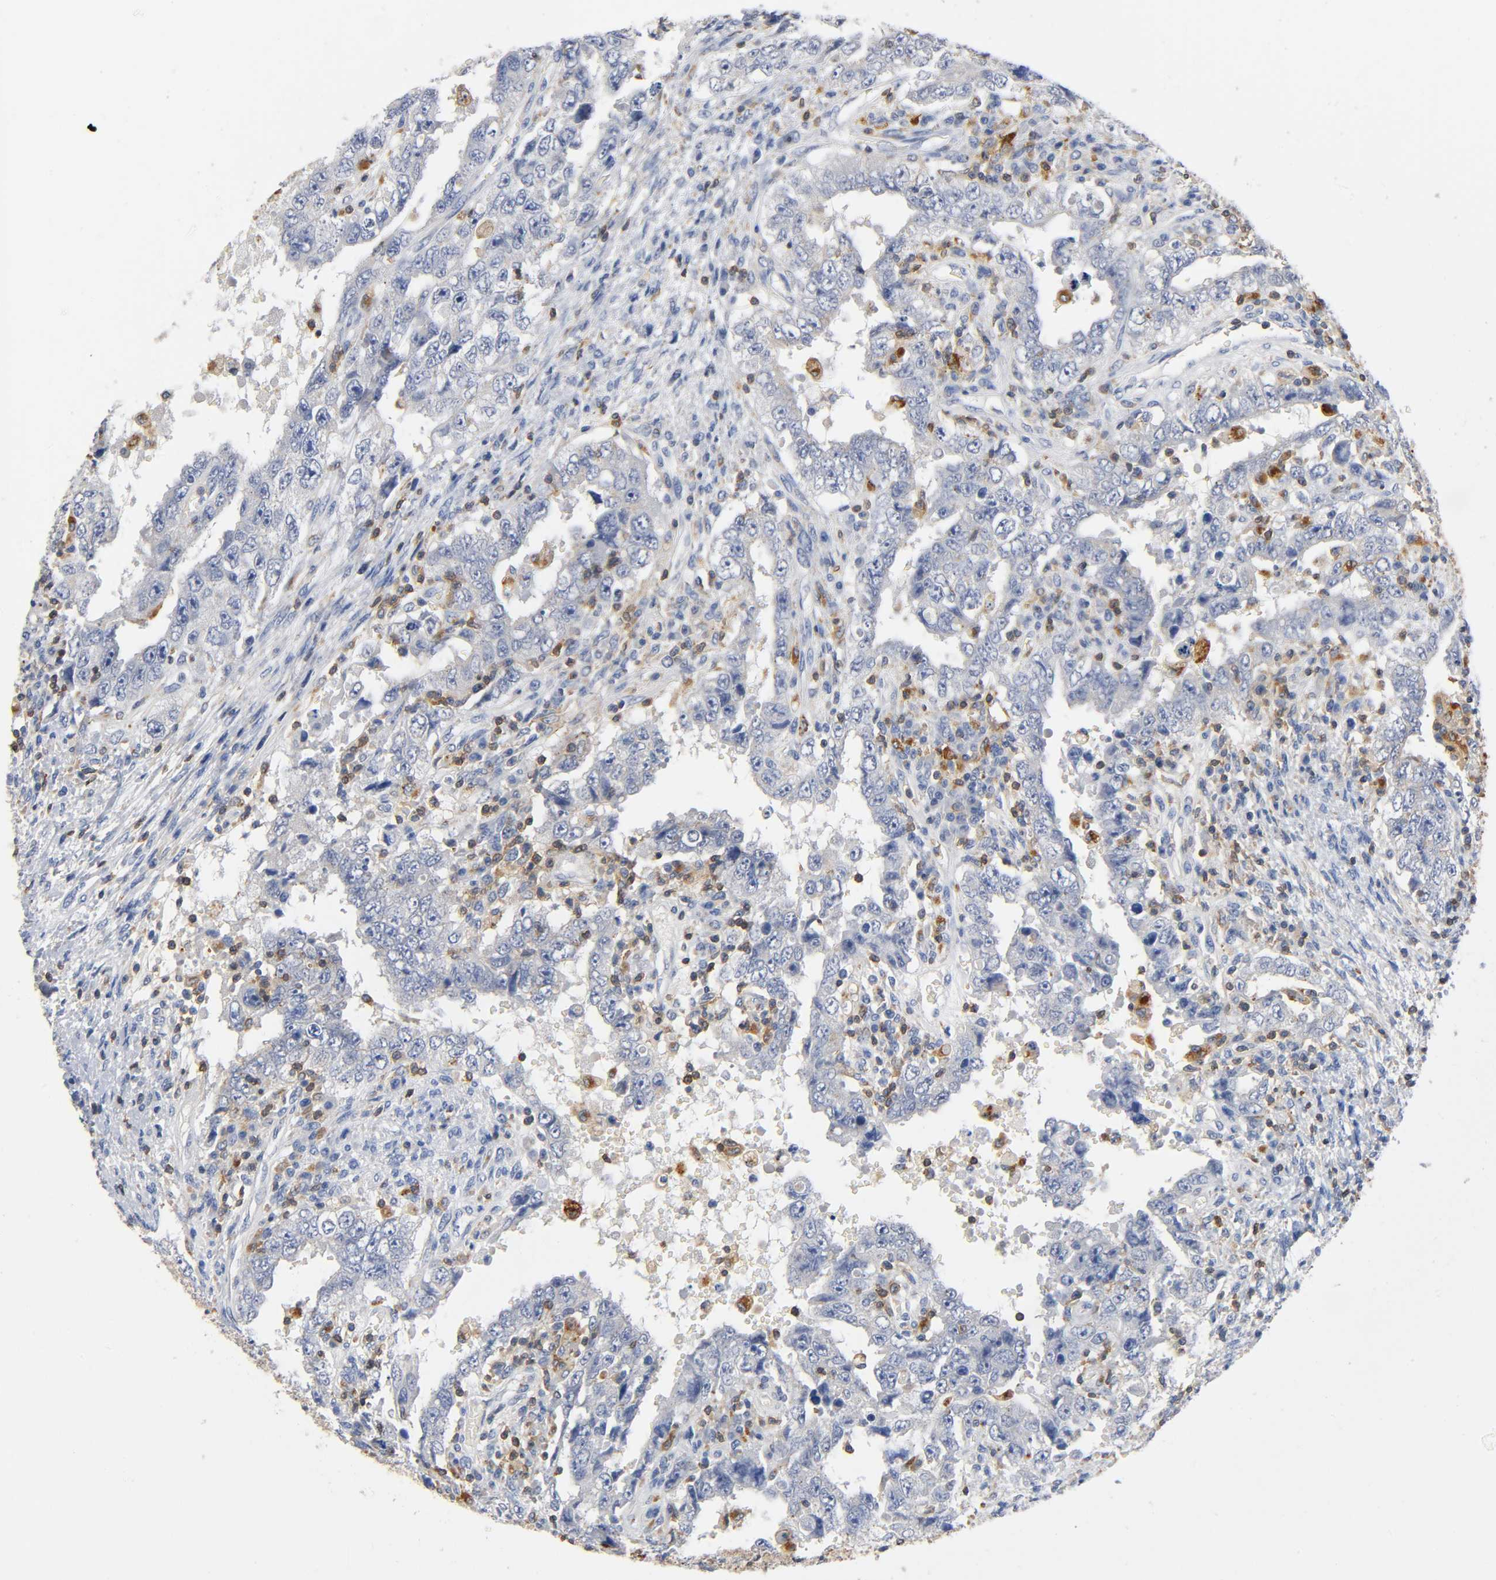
{"staining": {"intensity": "negative", "quantity": "none", "location": "none"}, "tissue": "testis cancer", "cell_type": "Tumor cells", "image_type": "cancer", "snomed": [{"axis": "morphology", "description": "Carcinoma, Embryonal, NOS"}, {"axis": "topography", "description": "Testis"}], "caption": "Testis cancer (embryonal carcinoma) was stained to show a protein in brown. There is no significant expression in tumor cells.", "gene": "UCKL1", "patient": {"sex": "male", "age": 26}}